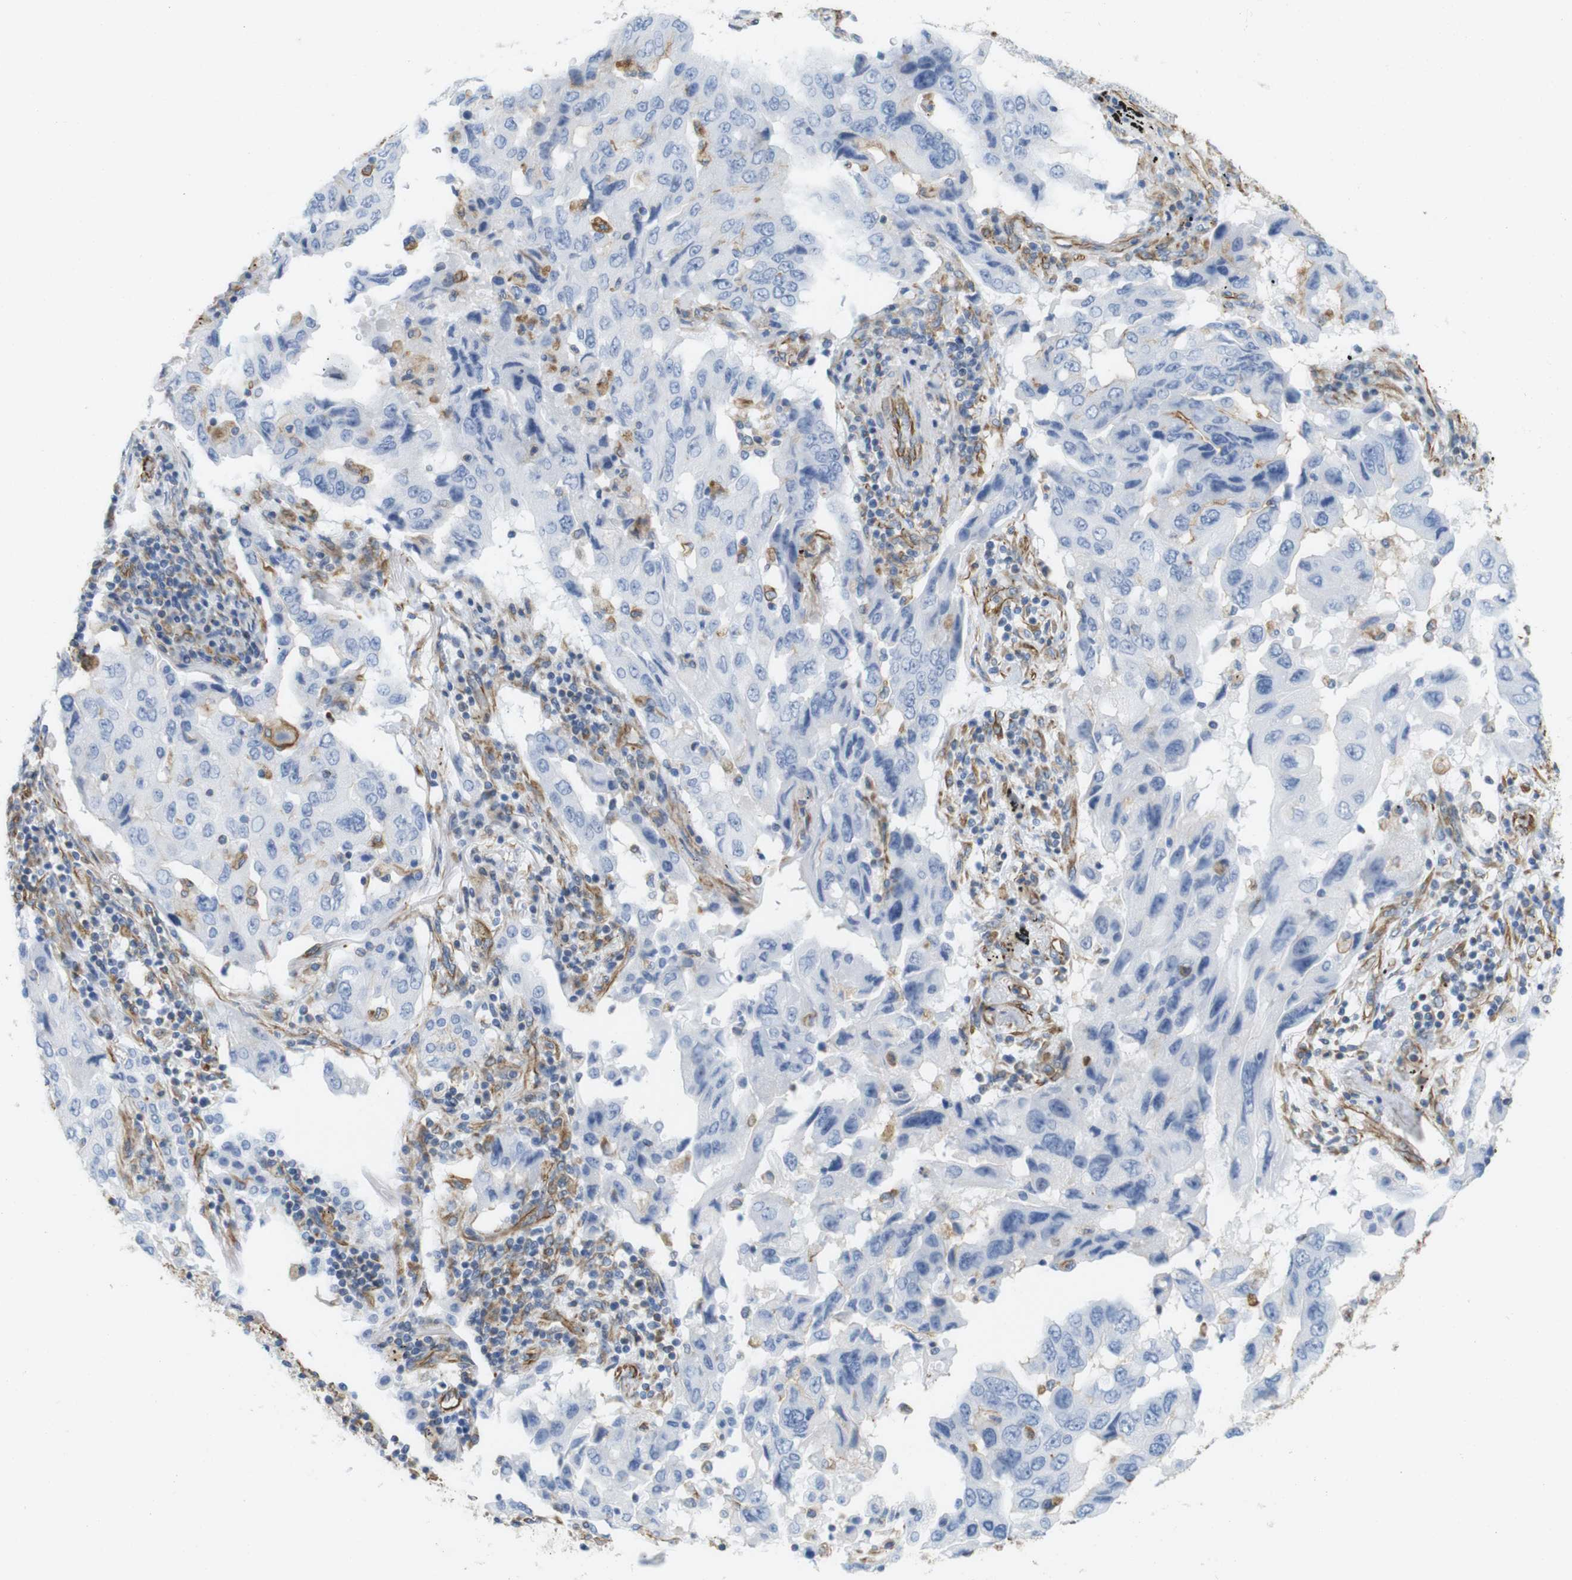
{"staining": {"intensity": "negative", "quantity": "none", "location": "none"}, "tissue": "lung cancer", "cell_type": "Tumor cells", "image_type": "cancer", "snomed": [{"axis": "morphology", "description": "Adenocarcinoma, NOS"}, {"axis": "topography", "description": "Lung"}], "caption": "Immunohistochemistry (IHC) photomicrograph of neoplastic tissue: lung adenocarcinoma stained with DAB (3,3'-diaminobenzidine) reveals no significant protein positivity in tumor cells.", "gene": "MS4A10", "patient": {"sex": "female", "age": 65}}